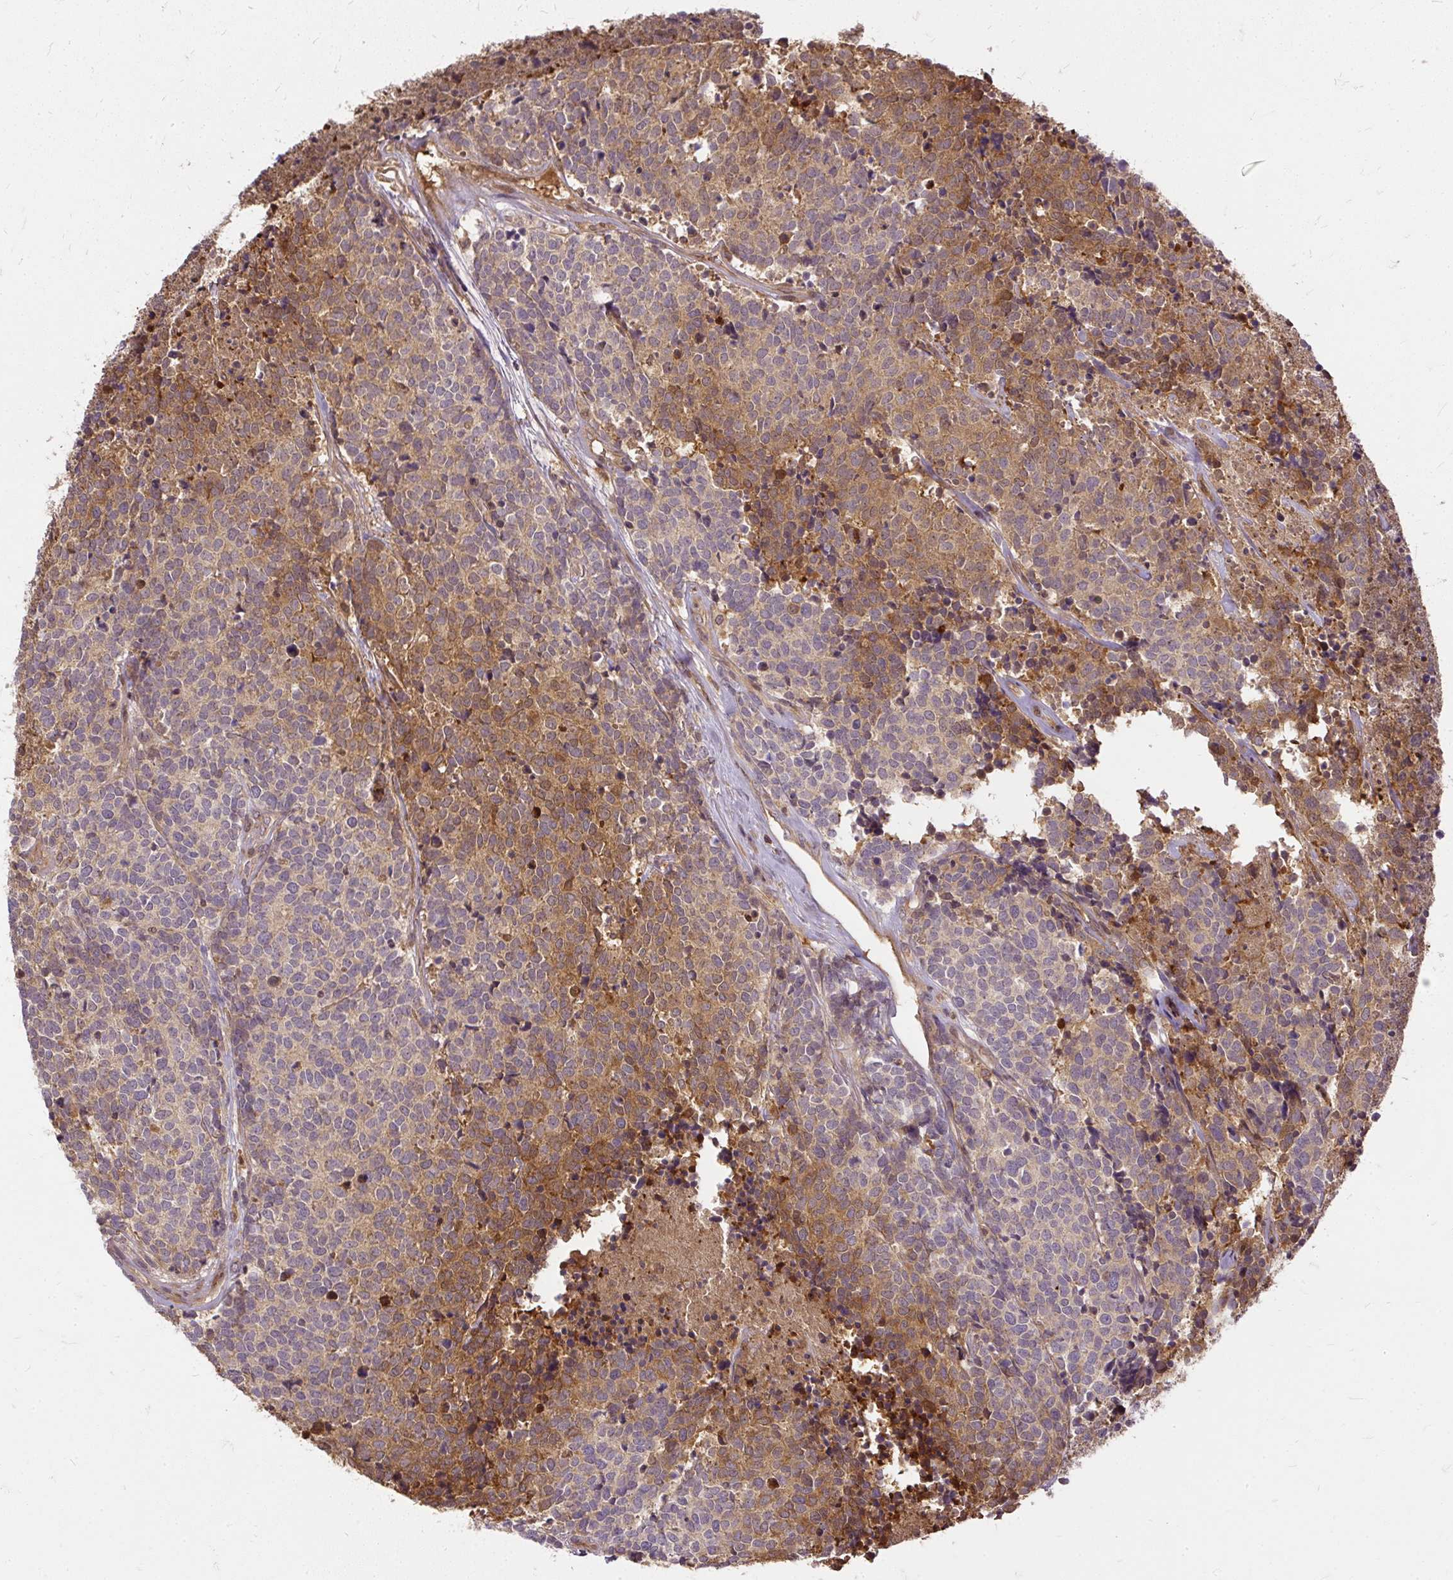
{"staining": {"intensity": "moderate", "quantity": "25%-75%", "location": "cytoplasmic/membranous"}, "tissue": "carcinoid", "cell_type": "Tumor cells", "image_type": "cancer", "snomed": [{"axis": "morphology", "description": "Carcinoid, malignant, NOS"}, {"axis": "topography", "description": "Skin"}], "caption": "An image of carcinoid stained for a protein exhibits moderate cytoplasmic/membranous brown staining in tumor cells. (DAB (3,3'-diaminobenzidine) = brown stain, brightfield microscopy at high magnification).", "gene": "AP5S1", "patient": {"sex": "female", "age": 79}}